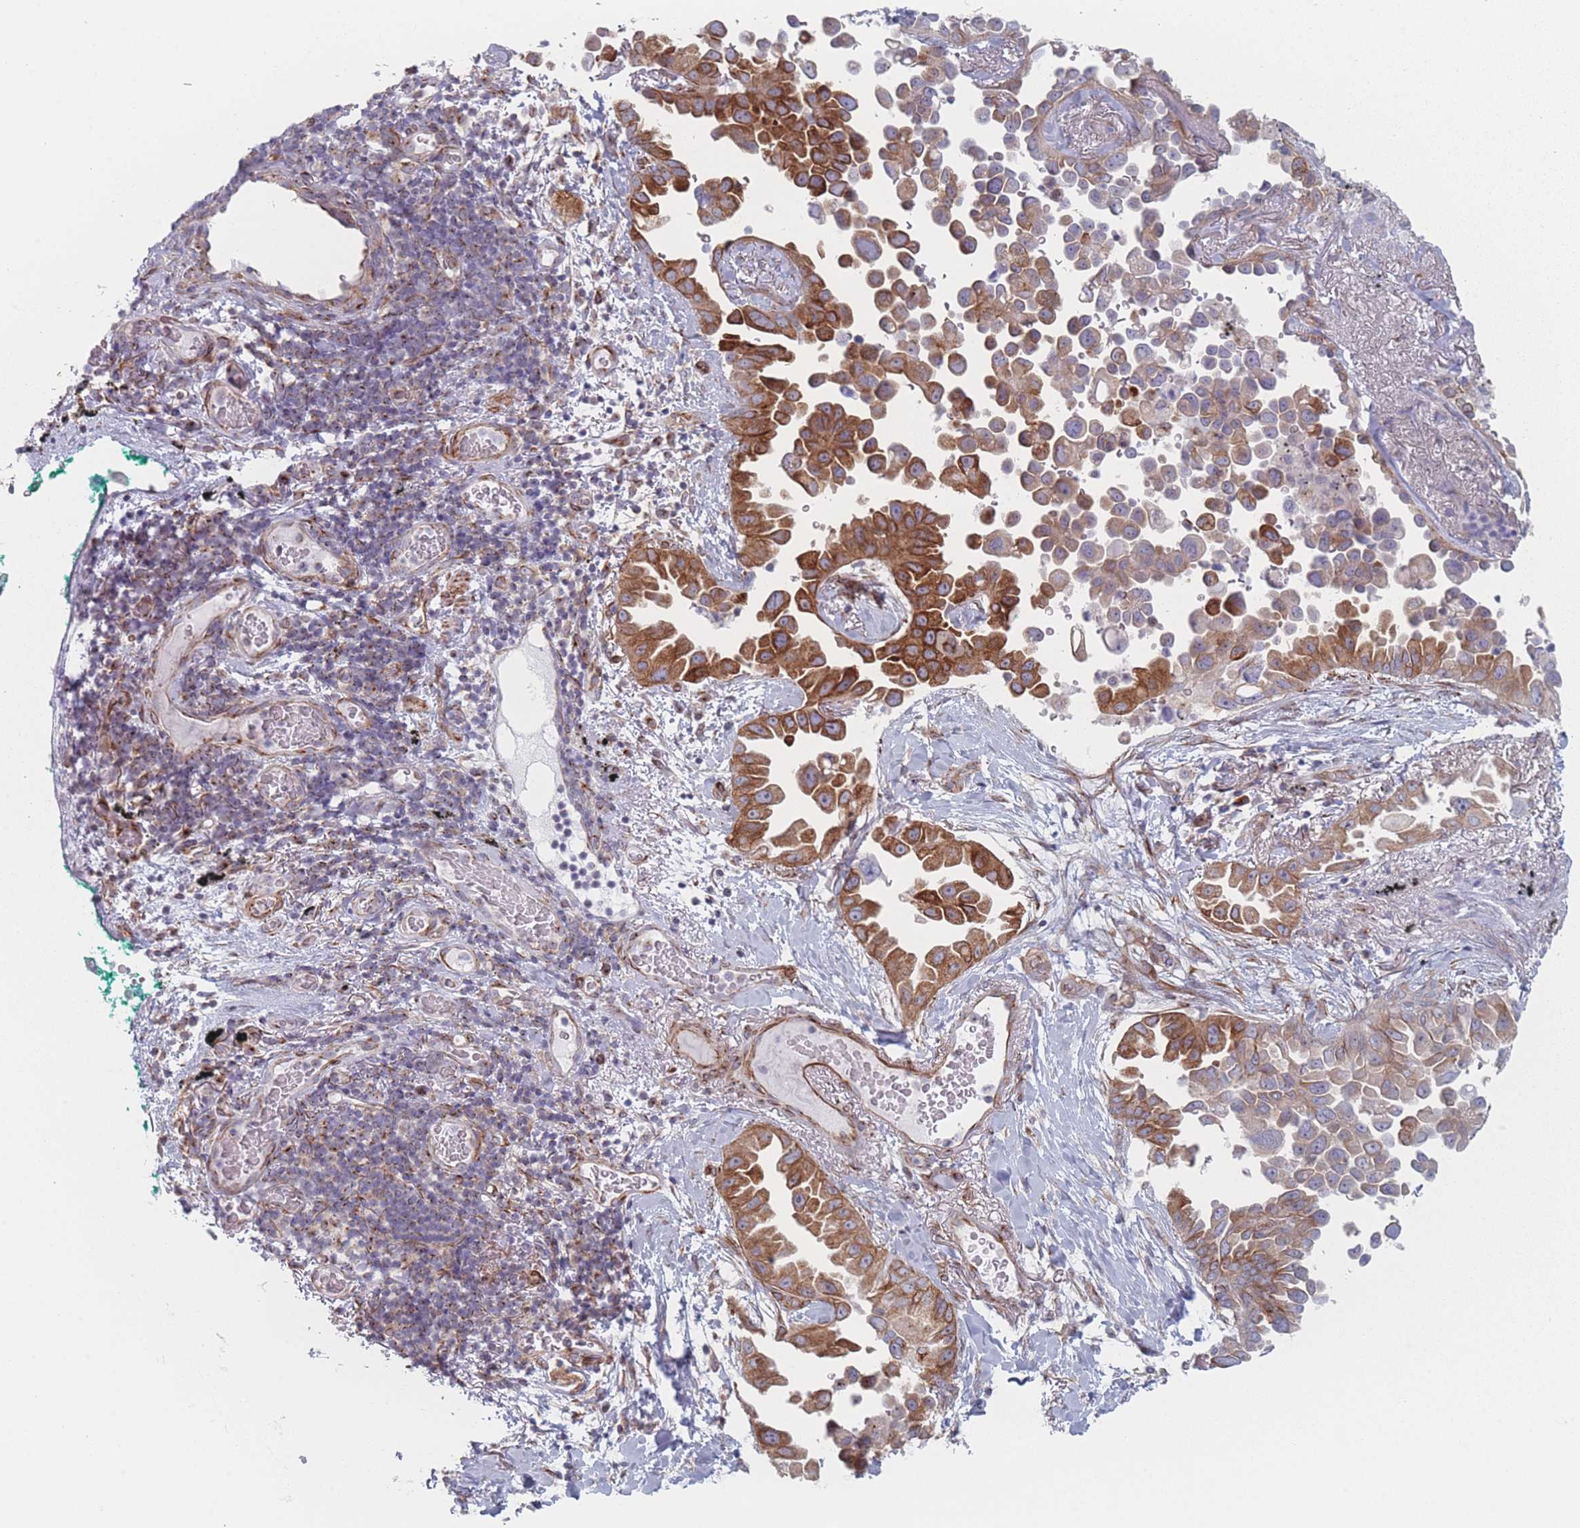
{"staining": {"intensity": "strong", "quantity": "25%-75%", "location": "cytoplasmic/membranous"}, "tissue": "lung cancer", "cell_type": "Tumor cells", "image_type": "cancer", "snomed": [{"axis": "morphology", "description": "Adenocarcinoma, NOS"}, {"axis": "topography", "description": "Lung"}], "caption": "Lung adenocarcinoma stained with DAB (3,3'-diaminobenzidine) immunohistochemistry reveals high levels of strong cytoplasmic/membranous positivity in about 25%-75% of tumor cells.", "gene": "RNF4", "patient": {"sex": "female", "age": 67}}